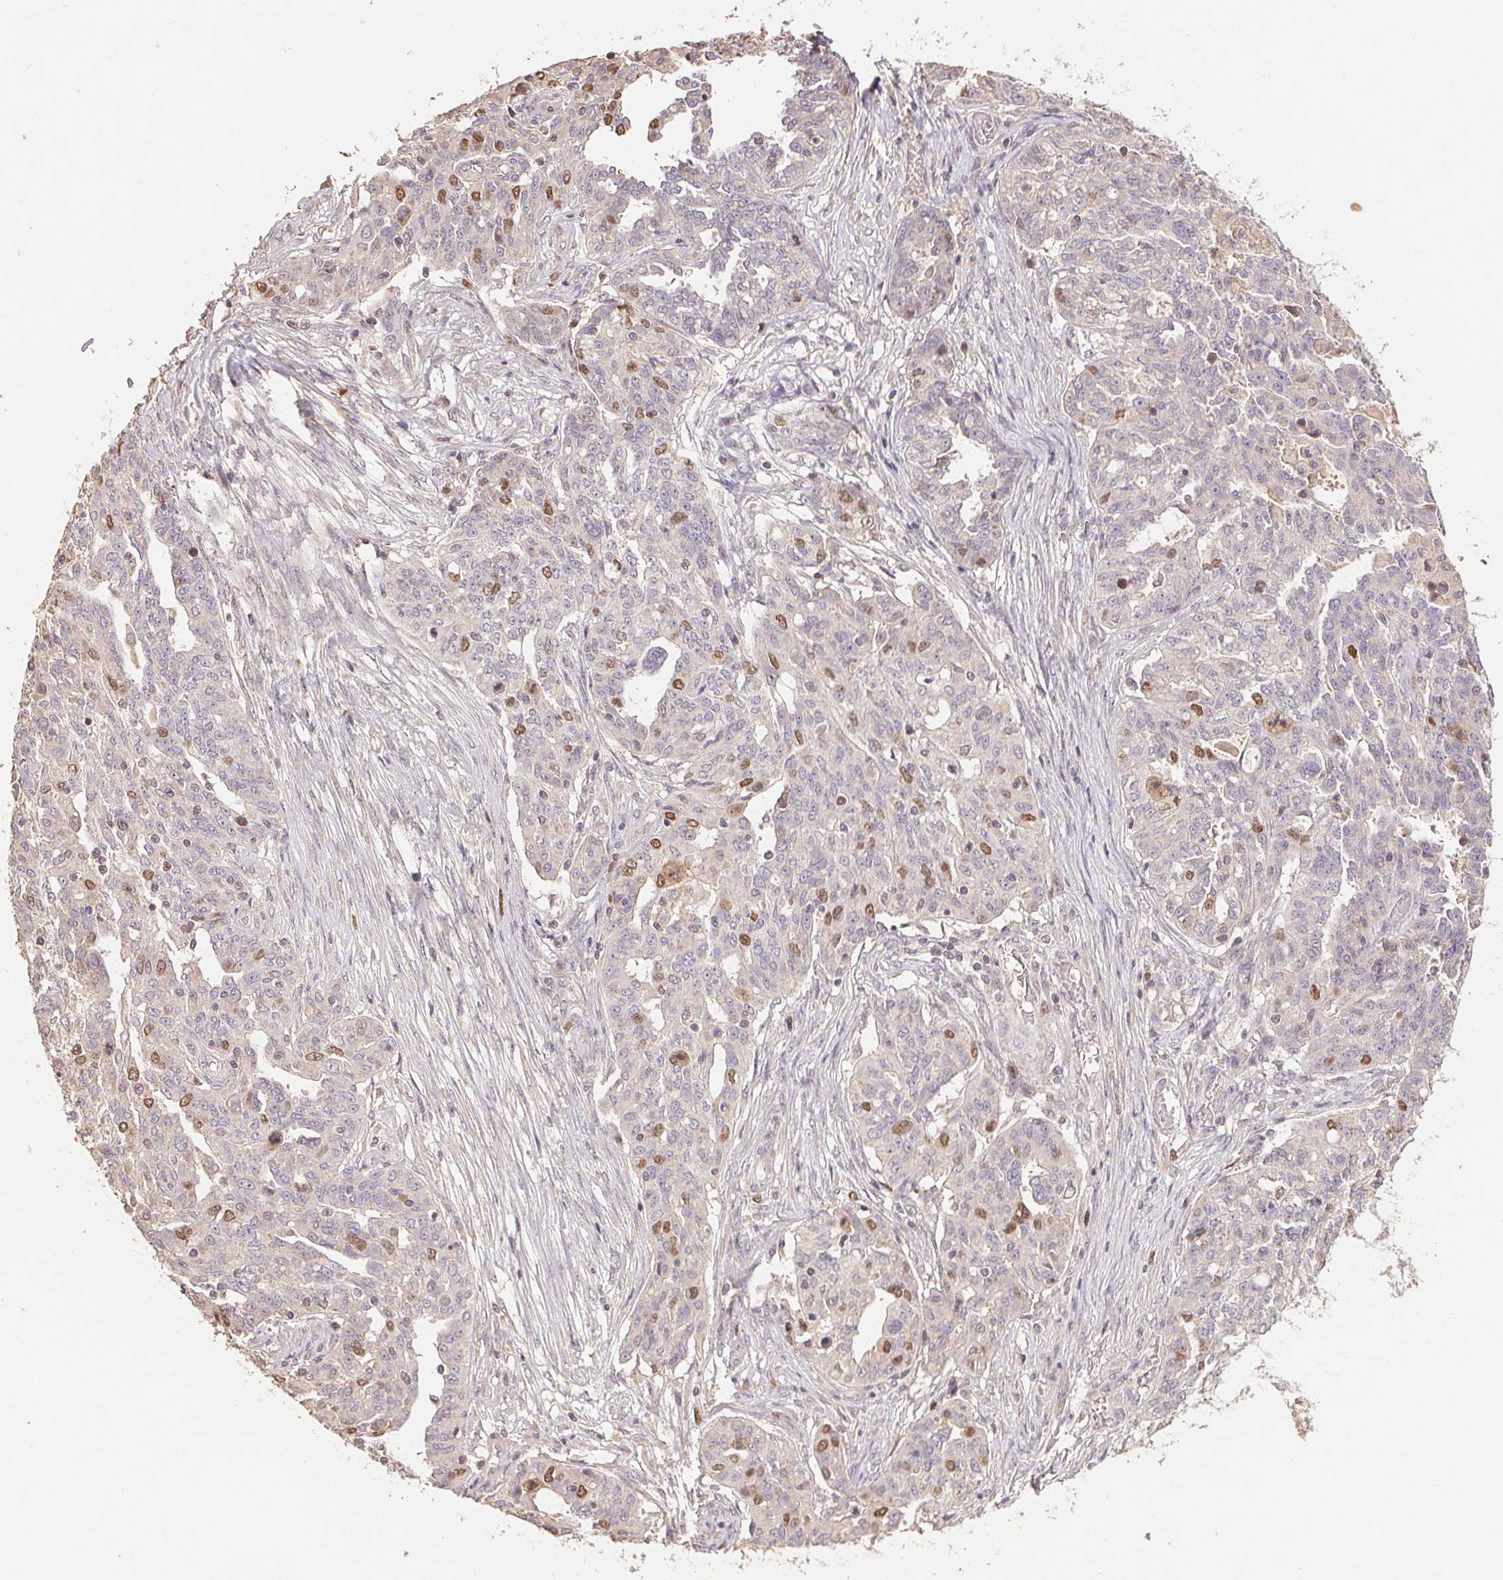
{"staining": {"intensity": "moderate", "quantity": "25%-75%", "location": "nuclear"}, "tissue": "ovarian cancer", "cell_type": "Tumor cells", "image_type": "cancer", "snomed": [{"axis": "morphology", "description": "Cystadenocarcinoma, serous, NOS"}, {"axis": "topography", "description": "Ovary"}], "caption": "Ovarian serous cystadenocarcinoma stained with immunohistochemistry (IHC) reveals moderate nuclear expression in about 25%-75% of tumor cells.", "gene": "CENPF", "patient": {"sex": "female", "age": 67}}